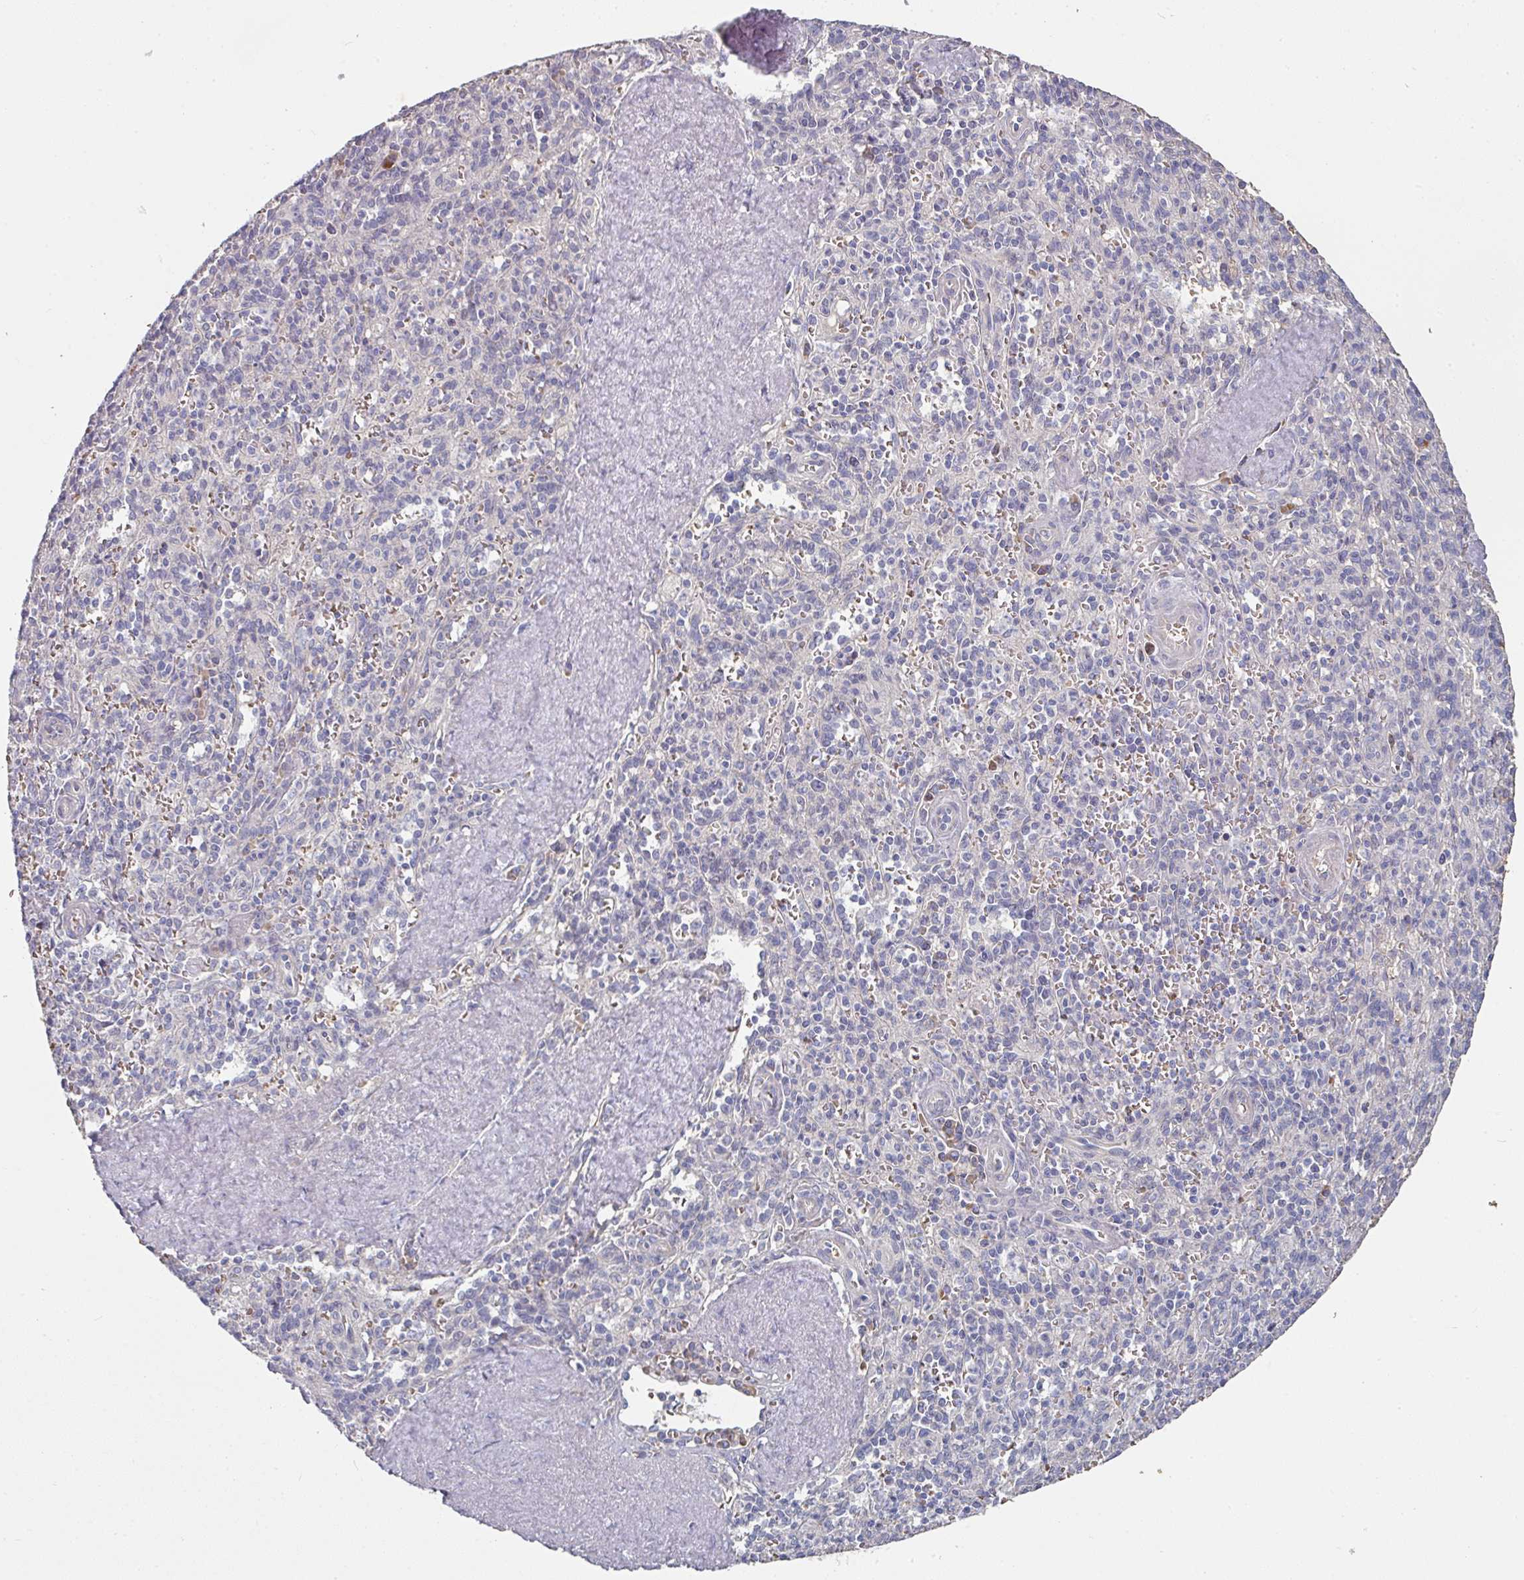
{"staining": {"intensity": "negative", "quantity": "none", "location": "none"}, "tissue": "spleen", "cell_type": "Cells in red pulp", "image_type": "normal", "snomed": [{"axis": "morphology", "description": "Normal tissue, NOS"}, {"axis": "topography", "description": "Spleen"}], "caption": "This is a micrograph of immunohistochemistry (IHC) staining of unremarkable spleen, which shows no staining in cells in red pulp. (Immunohistochemistry (ihc), brightfield microscopy, high magnification).", "gene": "PYROXD2", "patient": {"sex": "female", "age": 70}}